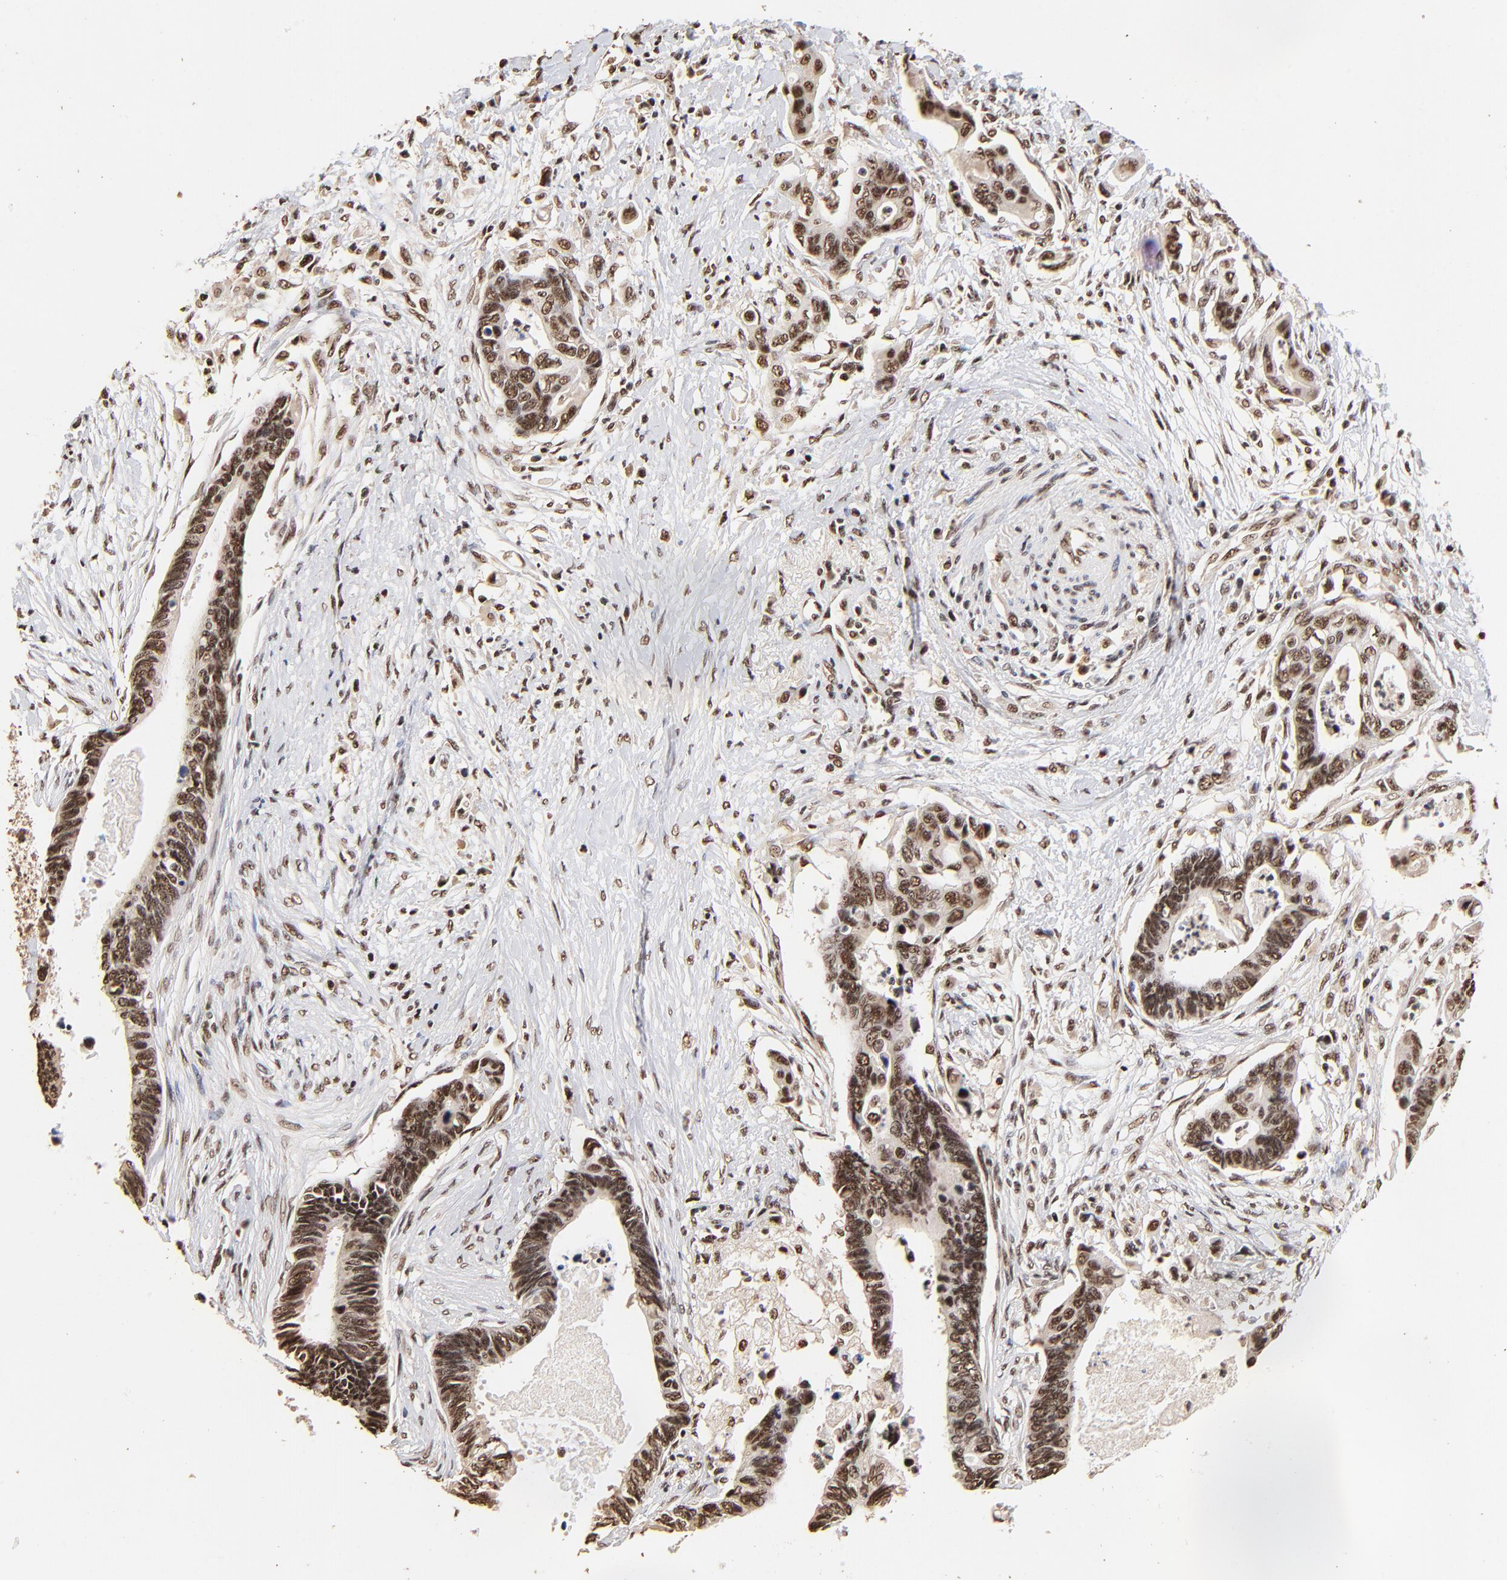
{"staining": {"intensity": "strong", "quantity": ">75%", "location": "cytoplasmic/membranous,nuclear"}, "tissue": "pancreatic cancer", "cell_type": "Tumor cells", "image_type": "cancer", "snomed": [{"axis": "morphology", "description": "Adenocarcinoma, NOS"}, {"axis": "topography", "description": "Pancreas"}], "caption": "A brown stain highlights strong cytoplasmic/membranous and nuclear positivity of a protein in adenocarcinoma (pancreatic) tumor cells. (brown staining indicates protein expression, while blue staining denotes nuclei).", "gene": "MED12", "patient": {"sex": "female", "age": 70}}